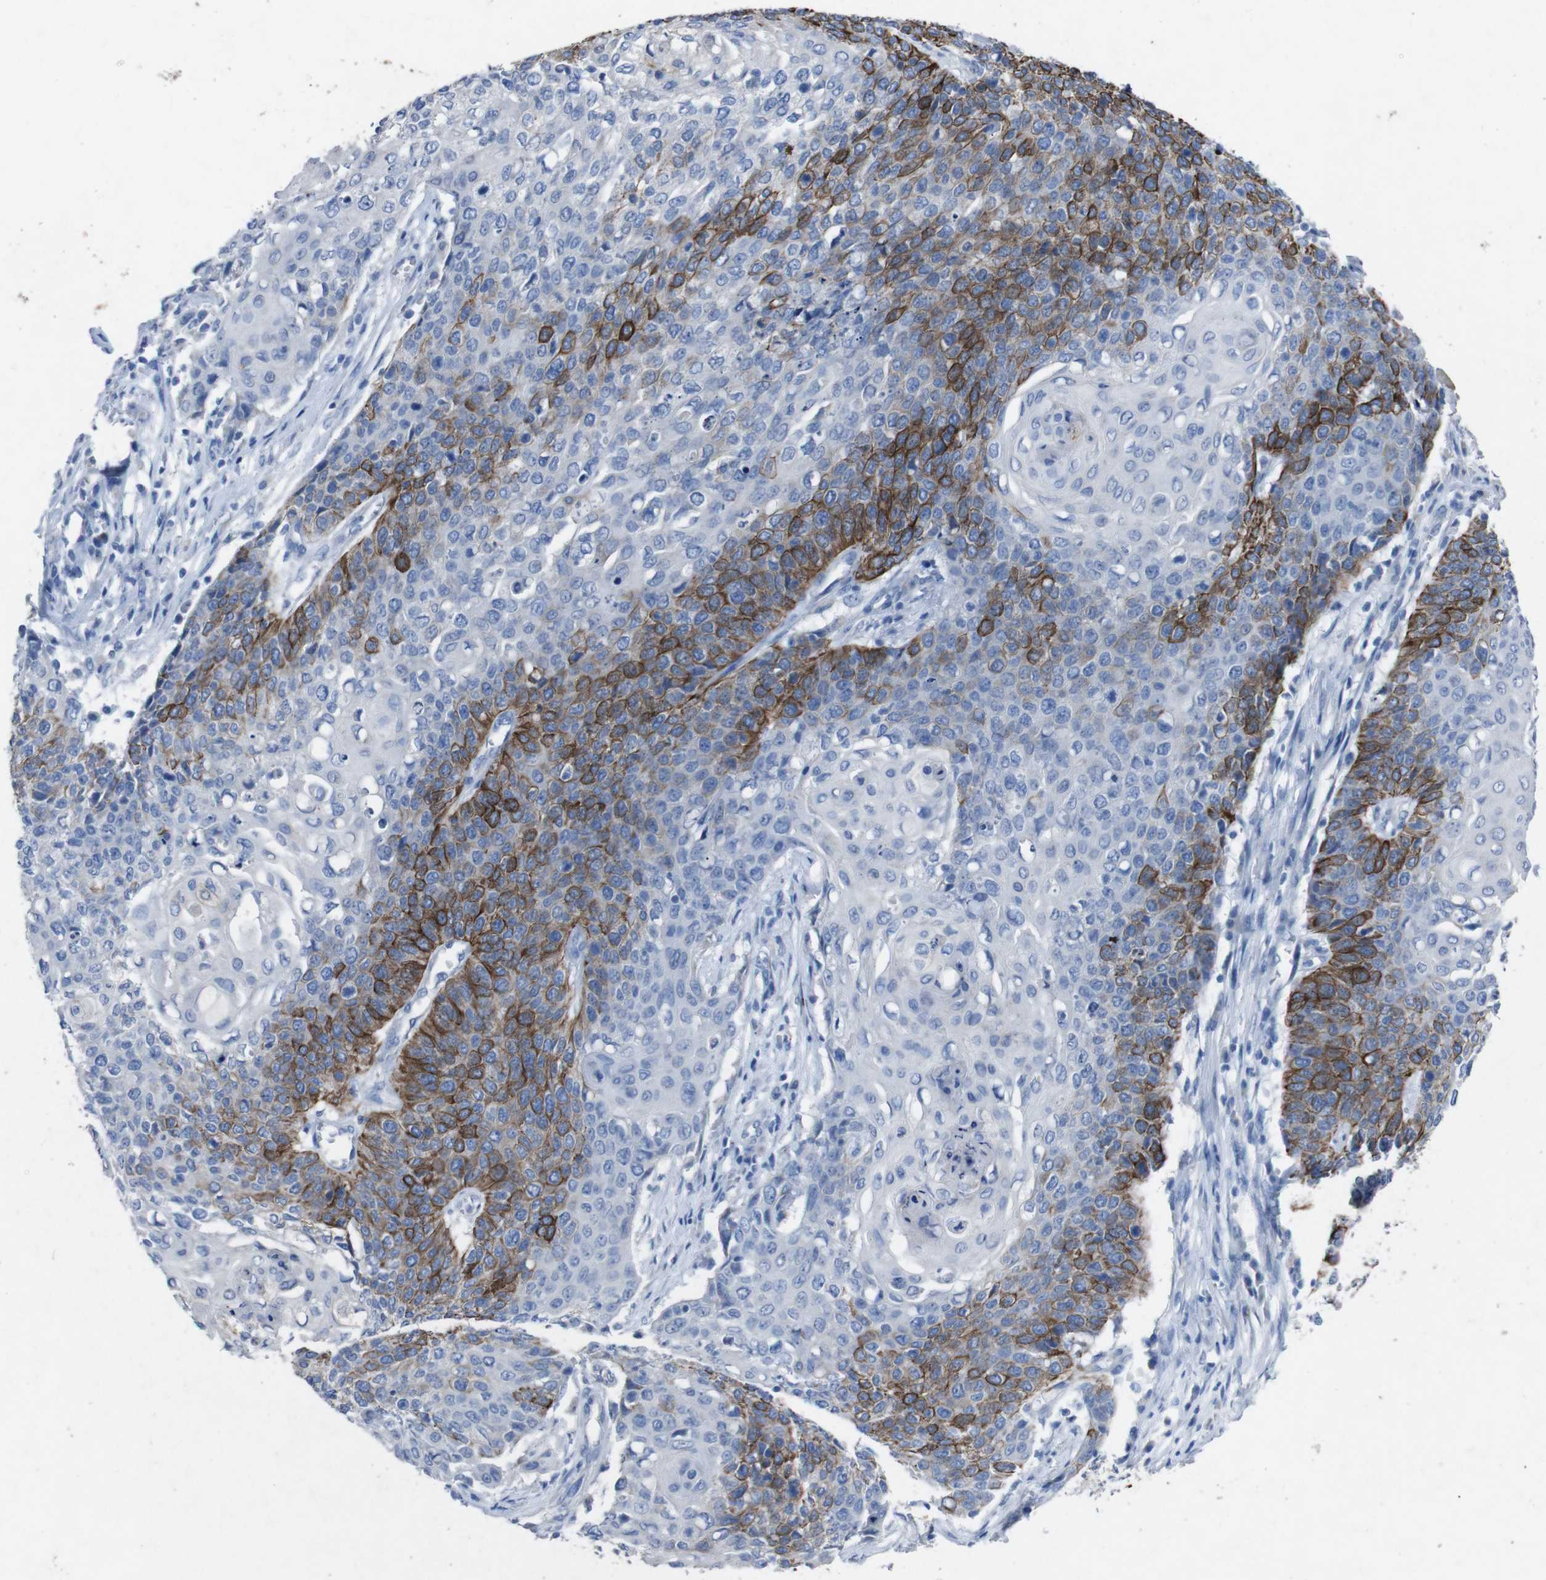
{"staining": {"intensity": "strong", "quantity": "25%-75%", "location": "cytoplasmic/membranous"}, "tissue": "cervical cancer", "cell_type": "Tumor cells", "image_type": "cancer", "snomed": [{"axis": "morphology", "description": "Squamous cell carcinoma, NOS"}, {"axis": "topography", "description": "Cervix"}], "caption": "Strong cytoplasmic/membranous positivity is identified in about 25%-75% of tumor cells in cervical cancer (squamous cell carcinoma). (Brightfield microscopy of DAB IHC at high magnification).", "gene": "GJB2", "patient": {"sex": "female", "age": 39}}